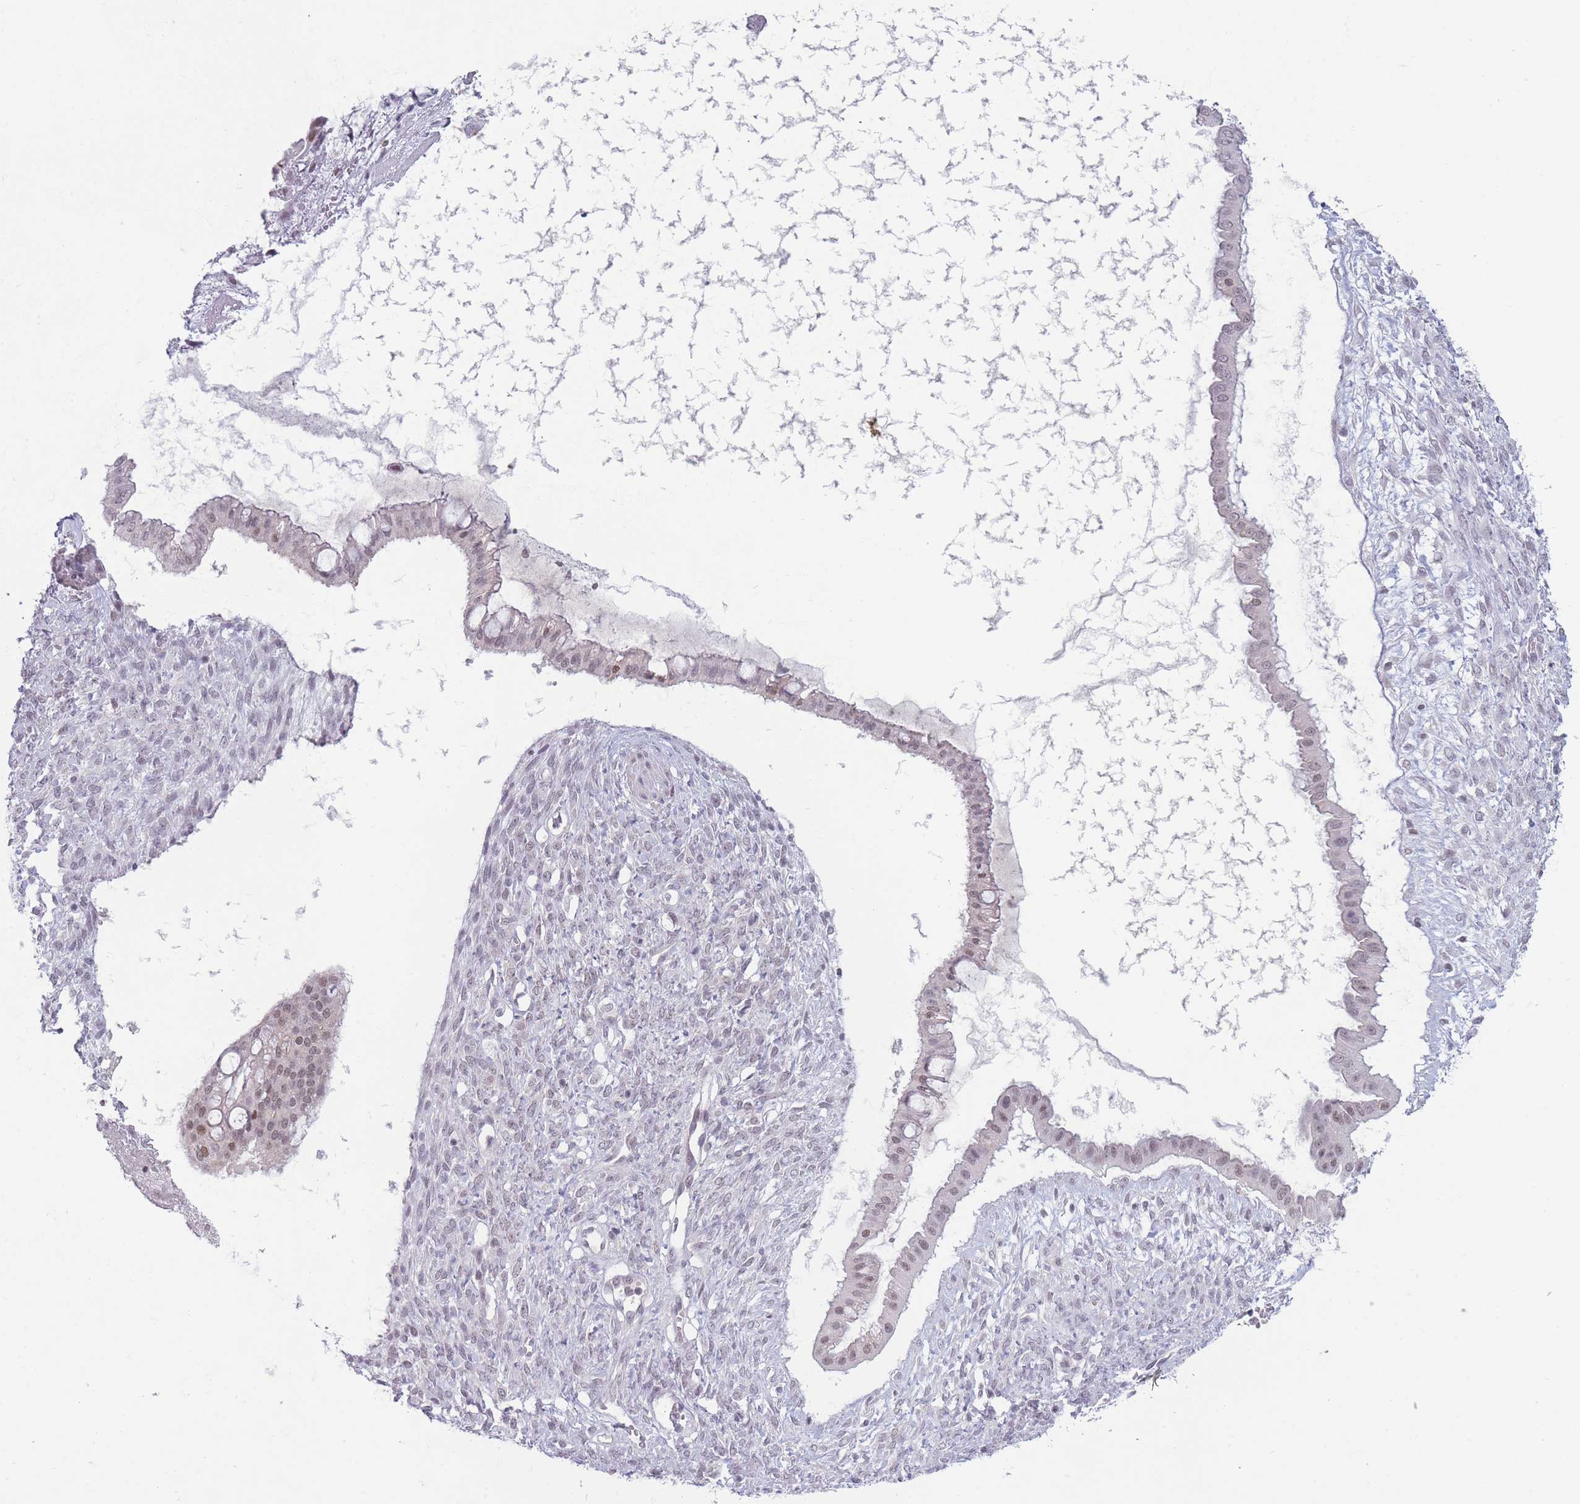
{"staining": {"intensity": "moderate", "quantity": "<25%", "location": "nuclear"}, "tissue": "ovarian cancer", "cell_type": "Tumor cells", "image_type": "cancer", "snomed": [{"axis": "morphology", "description": "Cystadenocarcinoma, mucinous, NOS"}, {"axis": "topography", "description": "Ovary"}], "caption": "Ovarian cancer stained with DAB (3,3'-diaminobenzidine) IHC exhibits low levels of moderate nuclear positivity in approximately <25% of tumor cells. (Brightfield microscopy of DAB IHC at high magnification).", "gene": "ARID3B", "patient": {"sex": "female", "age": 73}}